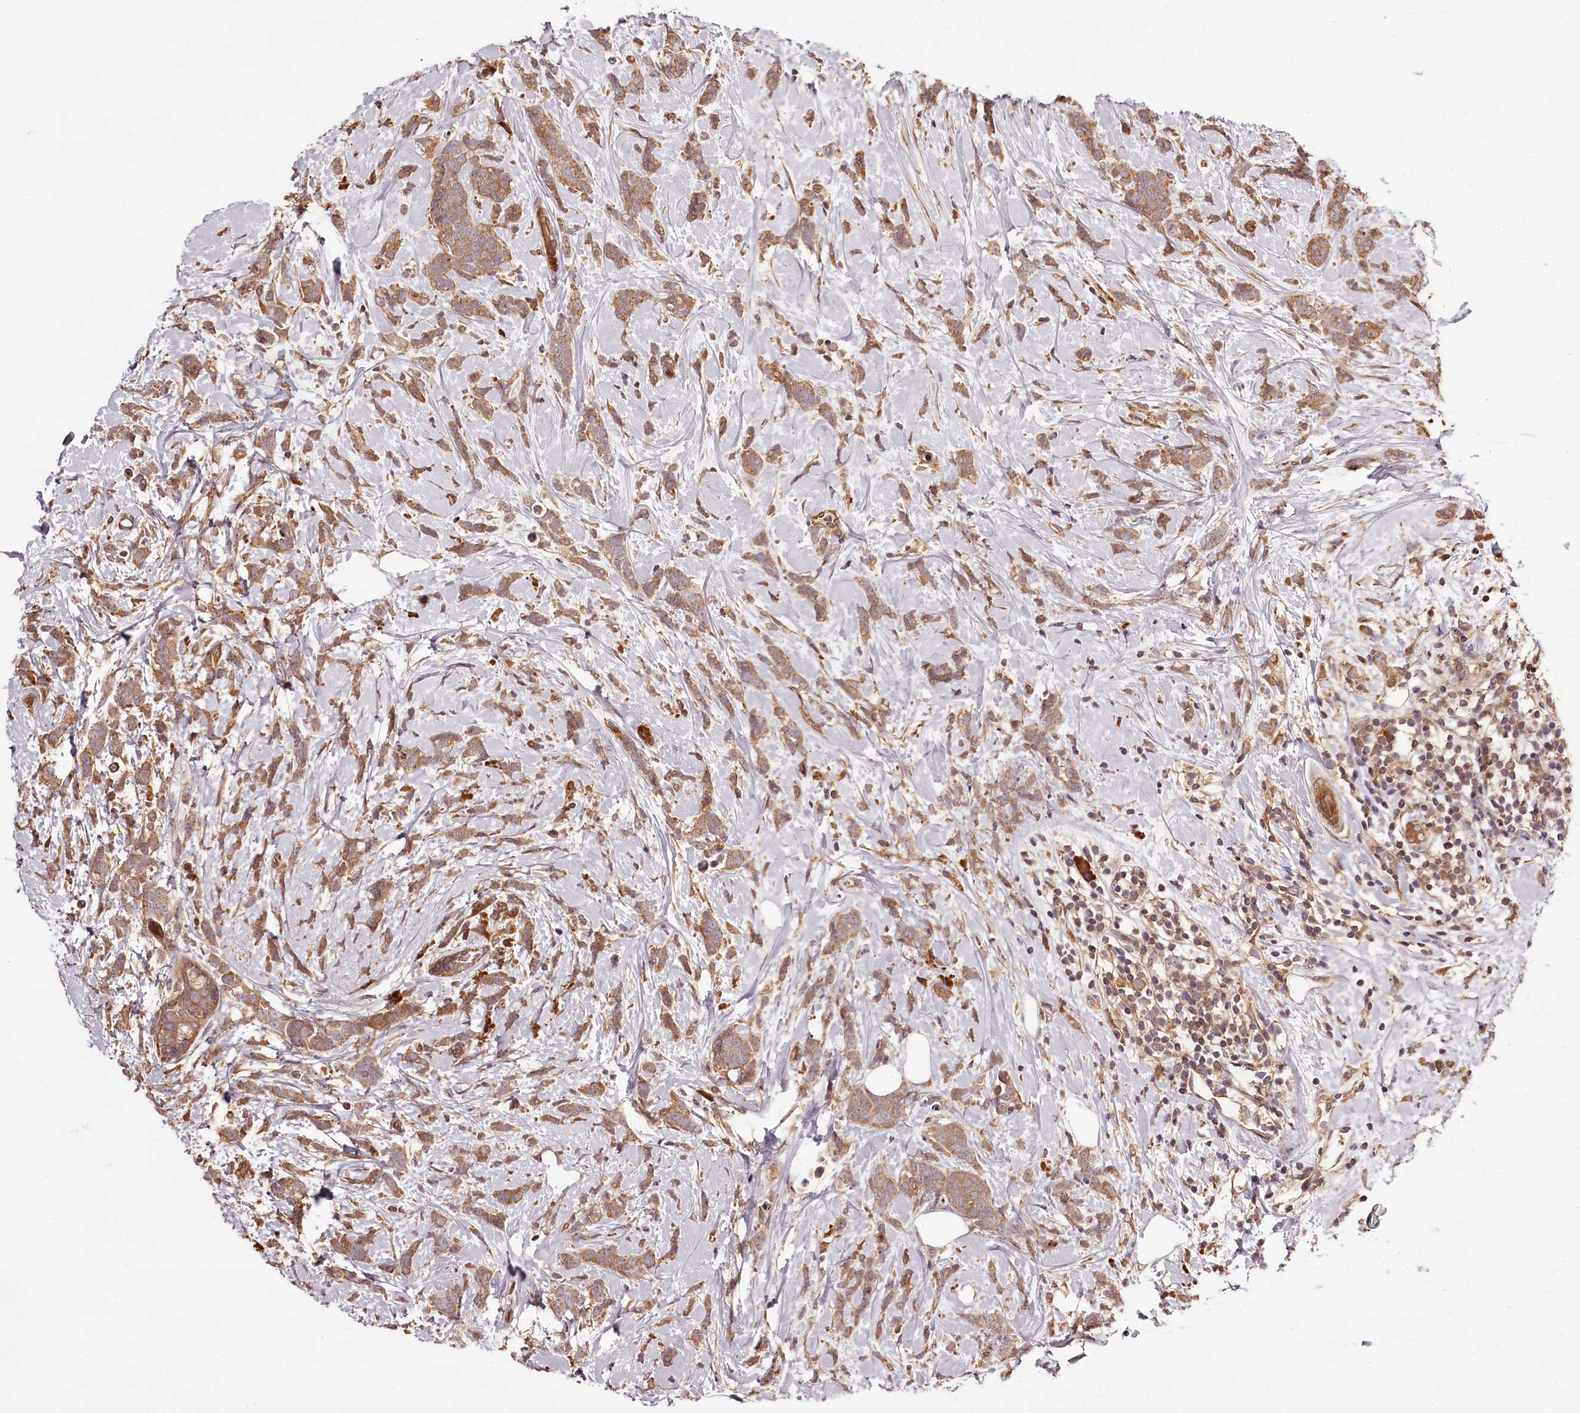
{"staining": {"intensity": "moderate", "quantity": ">75%", "location": "cytoplasmic/membranous"}, "tissue": "breast cancer", "cell_type": "Tumor cells", "image_type": "cancer", "snomed": [{"axis": "morphology", "description": "Lobular carcinoma"}, {"axis": "topography", "description": "Breast"}], "caption": "The immunohistochemical stain highlights moderate cytoplasmic/membranous expression in tumor cells of breast cancer tissue.", "gene": "TARS1", "patient": {"sex": "female", "age": 58}}